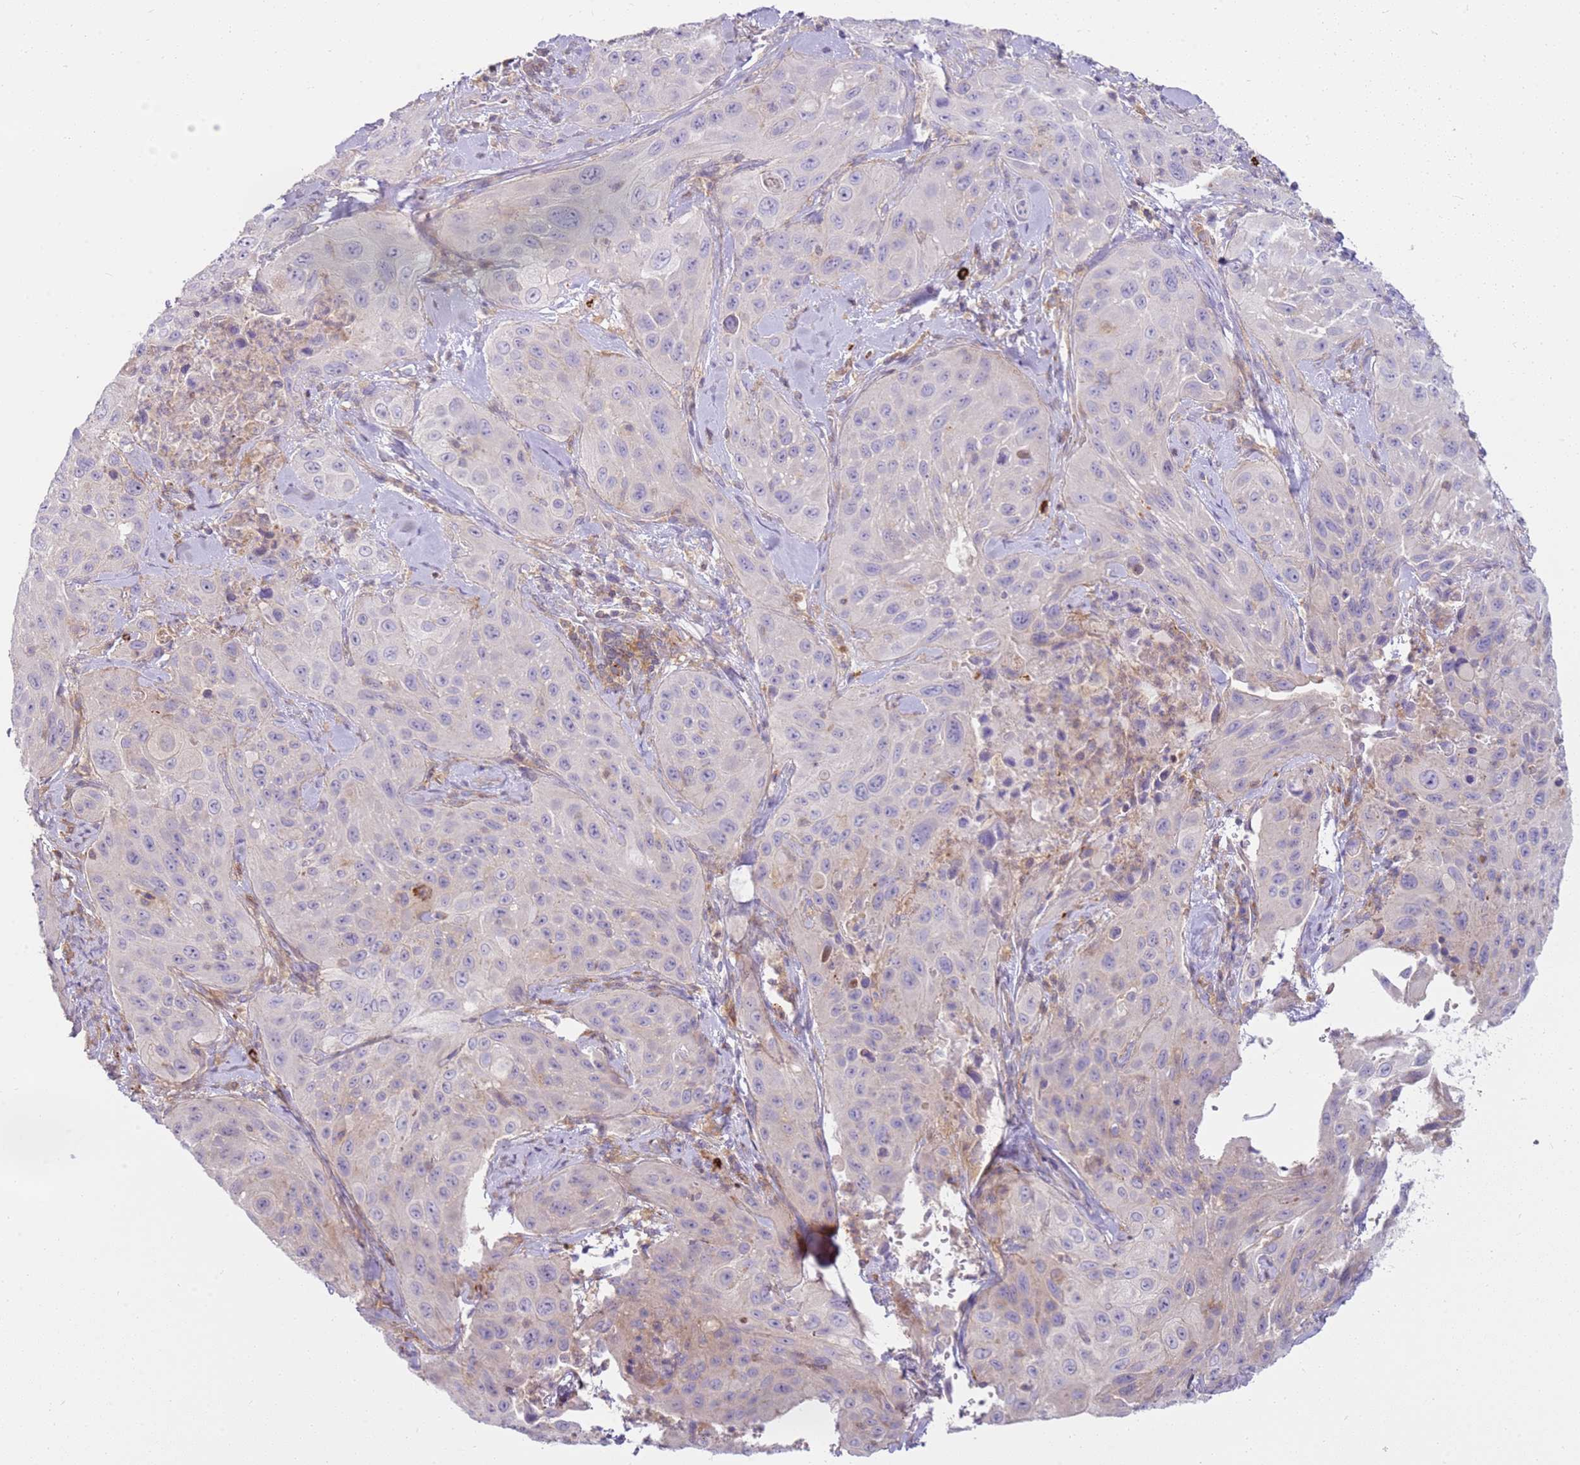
{"staining": {"intensity": "negative", "quantity": "none", "location": "none"}, "tissue": "cervical cancer", "cell_type": "Tumor cells", "image_type": "cancer", "snomed": [{"axis": "morphology", "description": "Squamous cell carcinoma, NOS"}, {"axis": "topography", "description": "Cervix"}], "caption": "Protein analysis of squamous cell carcinoma (cervical) reveals no significant expression in tumor cells.", "gene": "FPR1", "patient": {"sex": "female", "age": 42}}